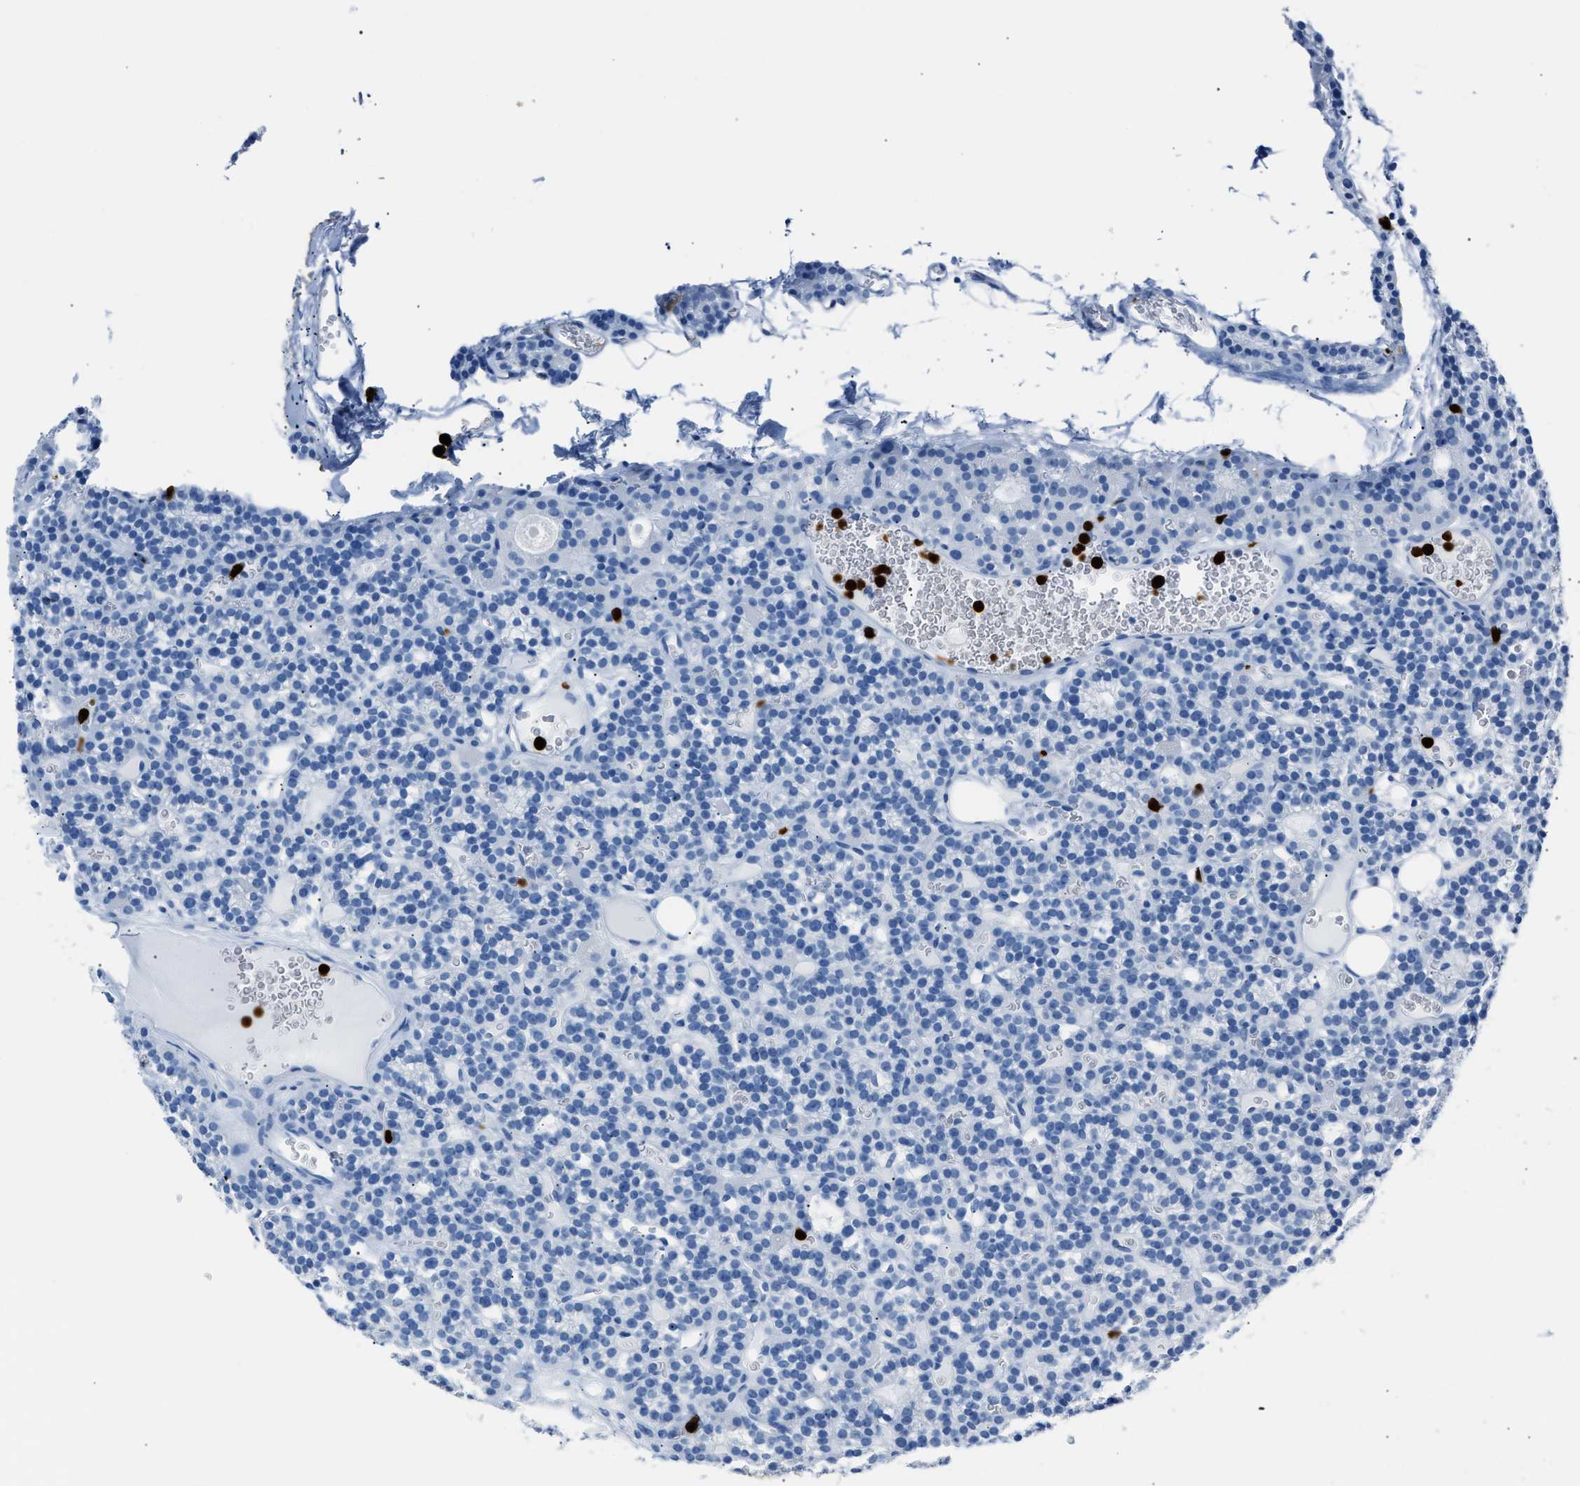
{"staining": {"intensity": "negative", "quantity": "none", "location": "none"}, "tissue": "parathyroid gland", "cell_type": "Glandular cells", "image_type": "normal", "snomed": [{"axis": "morphology", "description": "Normal tissue, NOS"}, {"axis": "morphology", "description": "Adenoma, NOS"}, {"axis": "topography", "description": "Parathyroid gland"}], "caption": "Glandular cells show no significant protein expression in unremarkable parathyroid gland. Brightfield microscopy of IHC stained with DAB (3,3'-diaminobenzidine) (brown) and hematoxylin (blue), captured at high magnification.", "gene": "S100P", "patient": {"sex": "female", "age": 58}}